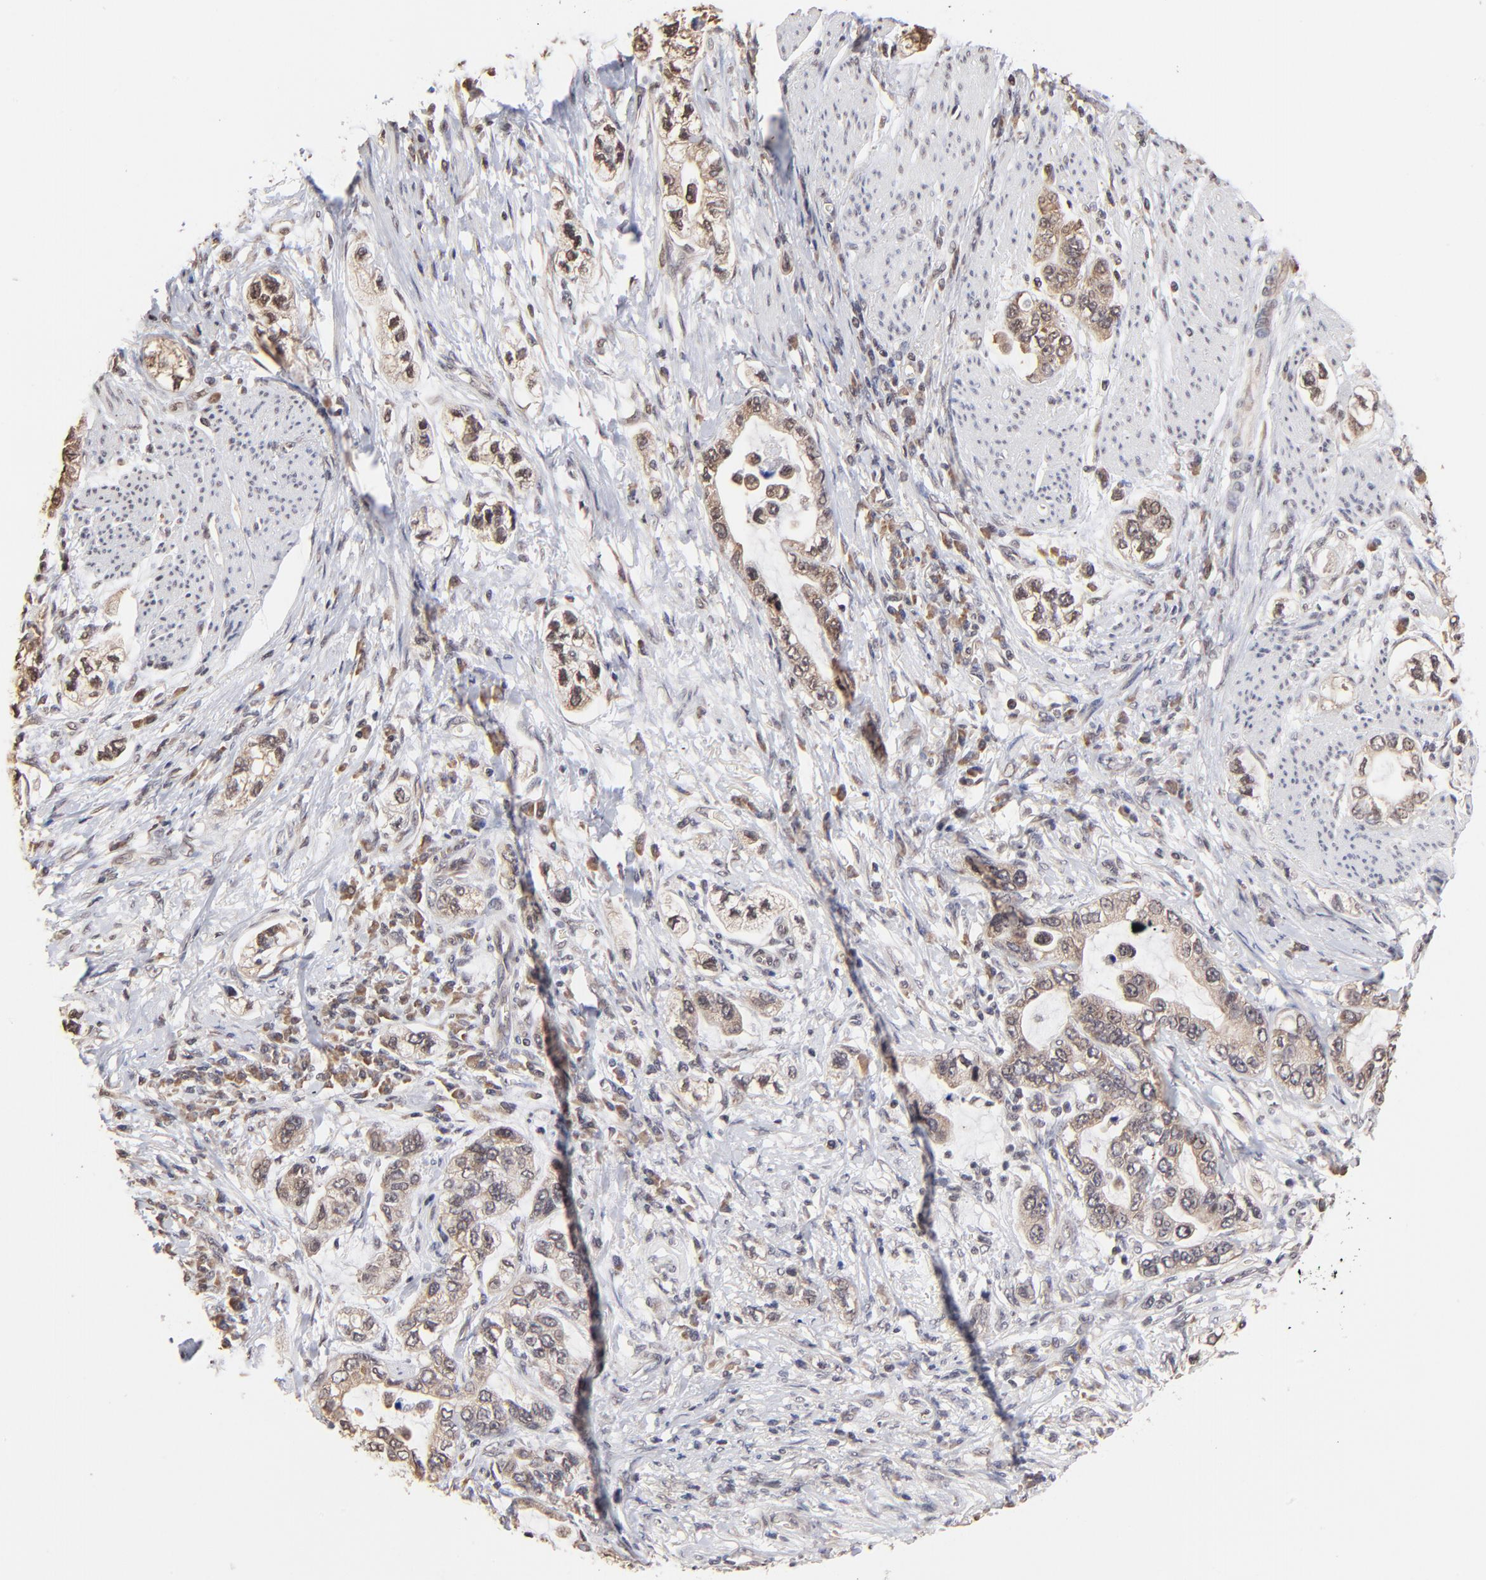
{"staining": {"intensity": "moderate", "quantity": ">75%", "location": "cytoplasmic/membranous"}, "tissue": "stomach cancer", "cell_type": "Tumor cells", "image_type": "cancer", "snomed": [{"axis": "morphology", "description": "Adenocarcinoma, NOS"}, {"axis": "topography", "description": "Stomach, lower"}], "caption": "Approximately >75% of tumor cells in stomach cancer (adenocarcinoma) exhibit moderate cytoplasmic/membranous protein positivity as visualized by brown immunohistochemical staining.", "gene": "BRPF1", "patient": {"sex": "female", "age": 93}}